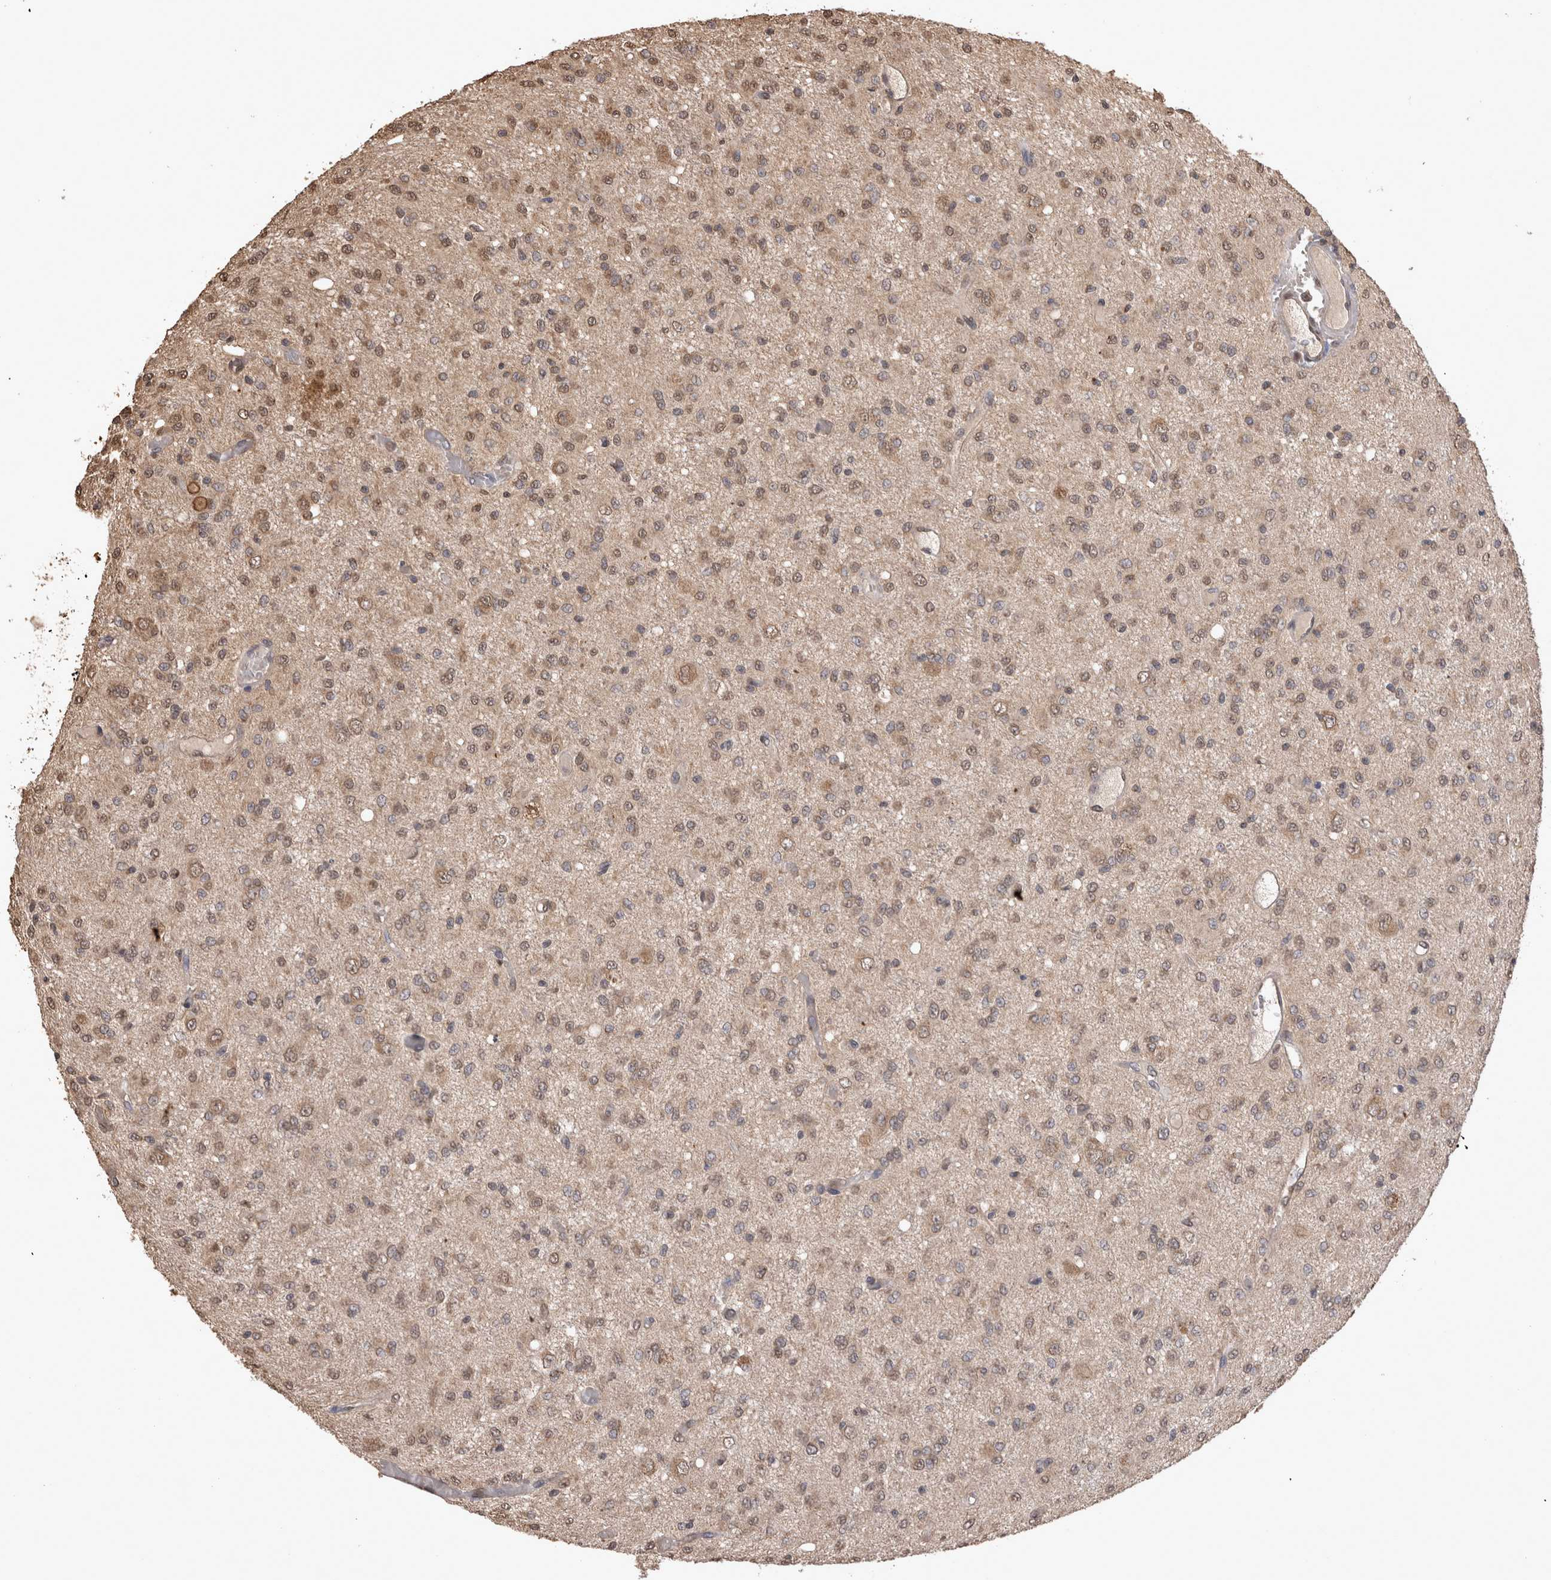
{"staining": {"intensity": "weak", "quantity": ">75%", "location": "cytoplasmic/membranous"}, "tissue": "glioma", "cell_type": "Tumor cells", "image_type": "cancer", "snomed": [{"axis": "morphology", "description": "Glioma, malignant, High grade"}, {"axis": "topography", "description": "Brain"}], "caption": "Immunohistochemistry (DAB) staining of malignant high-grade glioma reveals weak cytoplasmic/membranous protein staining in about >75% of tumor cells.", "gene": "SOCS5", "patient": {"sex": "female", "age": 59}}